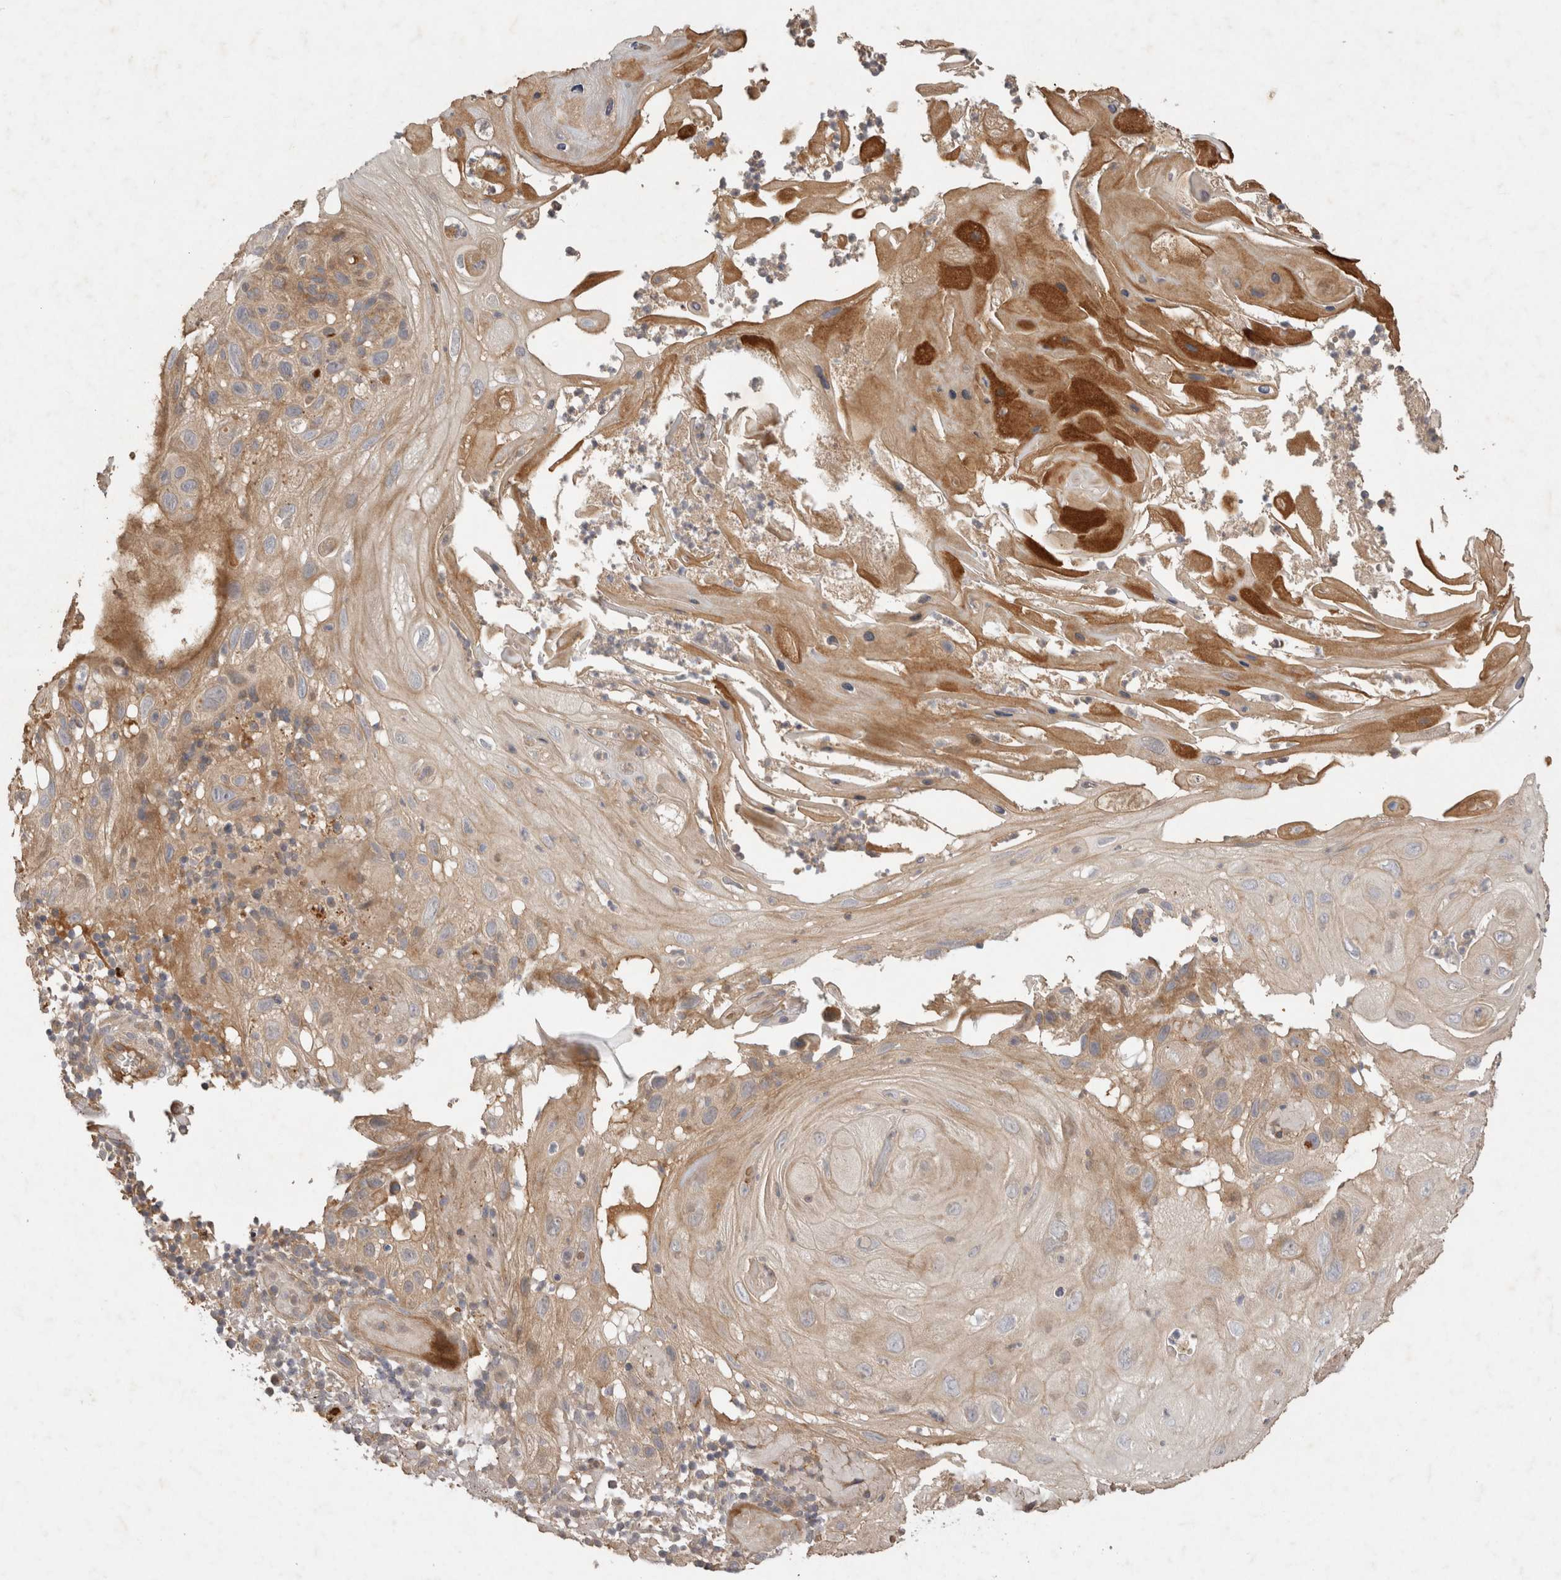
{"staining": {"intensity": "weak", "quantity": ">75%", "location": "cytoplasmic/membranous"}, "tissue": "skin cancer", "cell_type": "Tumor cells", "image_type": "cancer", "snomed": [{"axis": "morphology", "description": "Squamous cell carcinoma, NOS"}, {"axis": "topography", "description": "Skin"}], "caption": "Skin squamous cell carcinoma stained with IHC exhibits weak cytoplasmic/membranous expression in approximately >75% of tumor cells.", "gene": "PPP1R42", "patient": {"sex": "female", "age": 96}}